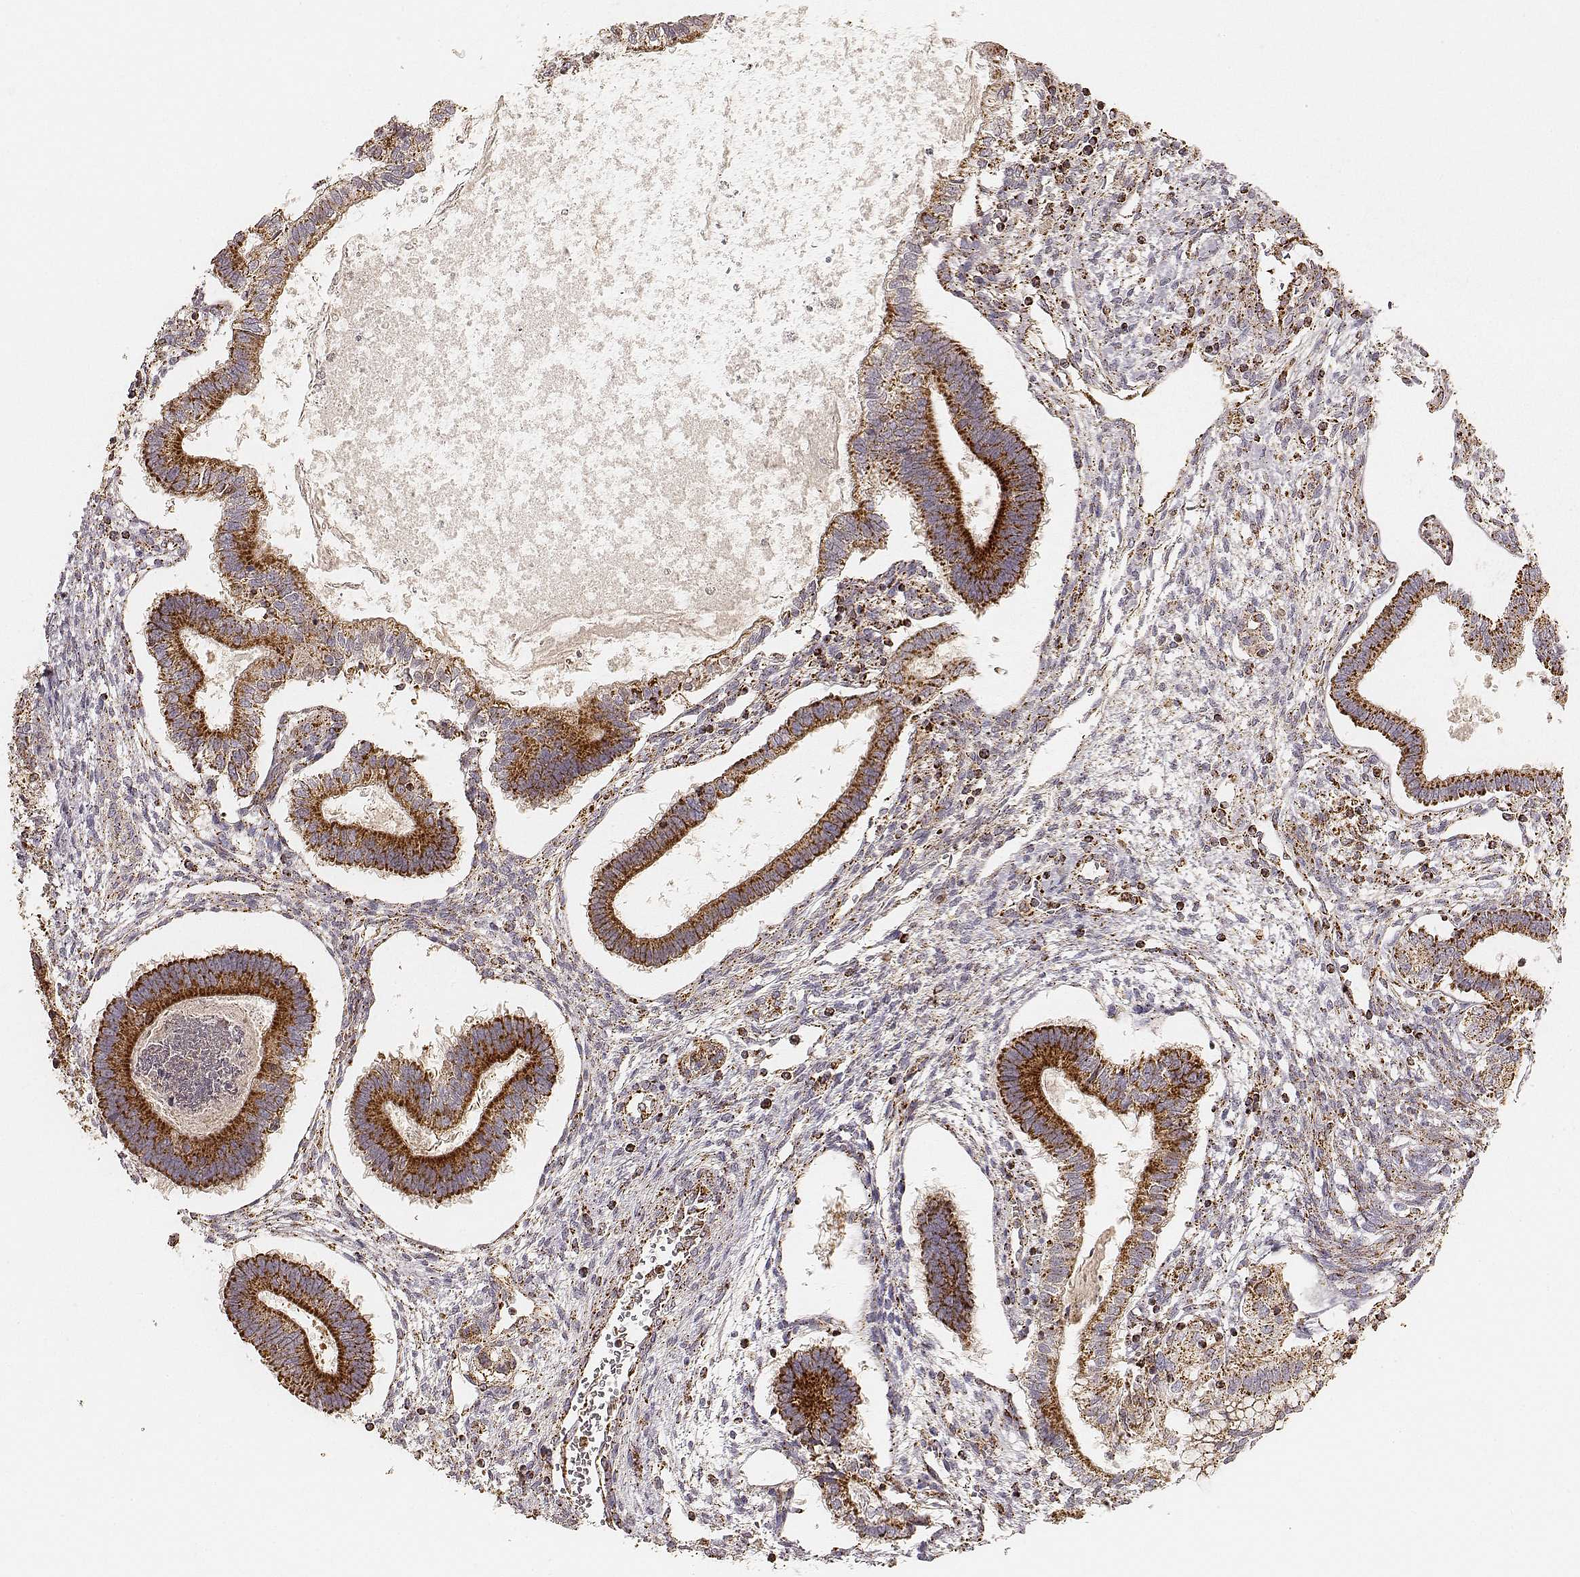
{"staining": {"intensity": "strong", "quantity": ">75%", "location": "cytoplasmic/membranous"}, "tissue": "testis cancer", "cell_type": "Tumor cells", "image_type": "cancer", "snomed": [{"axis": "morphology", "description": "Carcinoma, Embryonal, NOS"}, {"axis": "topography", "description": "Testis"}], "caption": "Tumor cells display high levels of strong cytoplasmic/membranous staining in approximately >75% of cells in testis embryonal carcinoma.", "gene": "CS", "patient": {"sex": "male", "age": 37}}